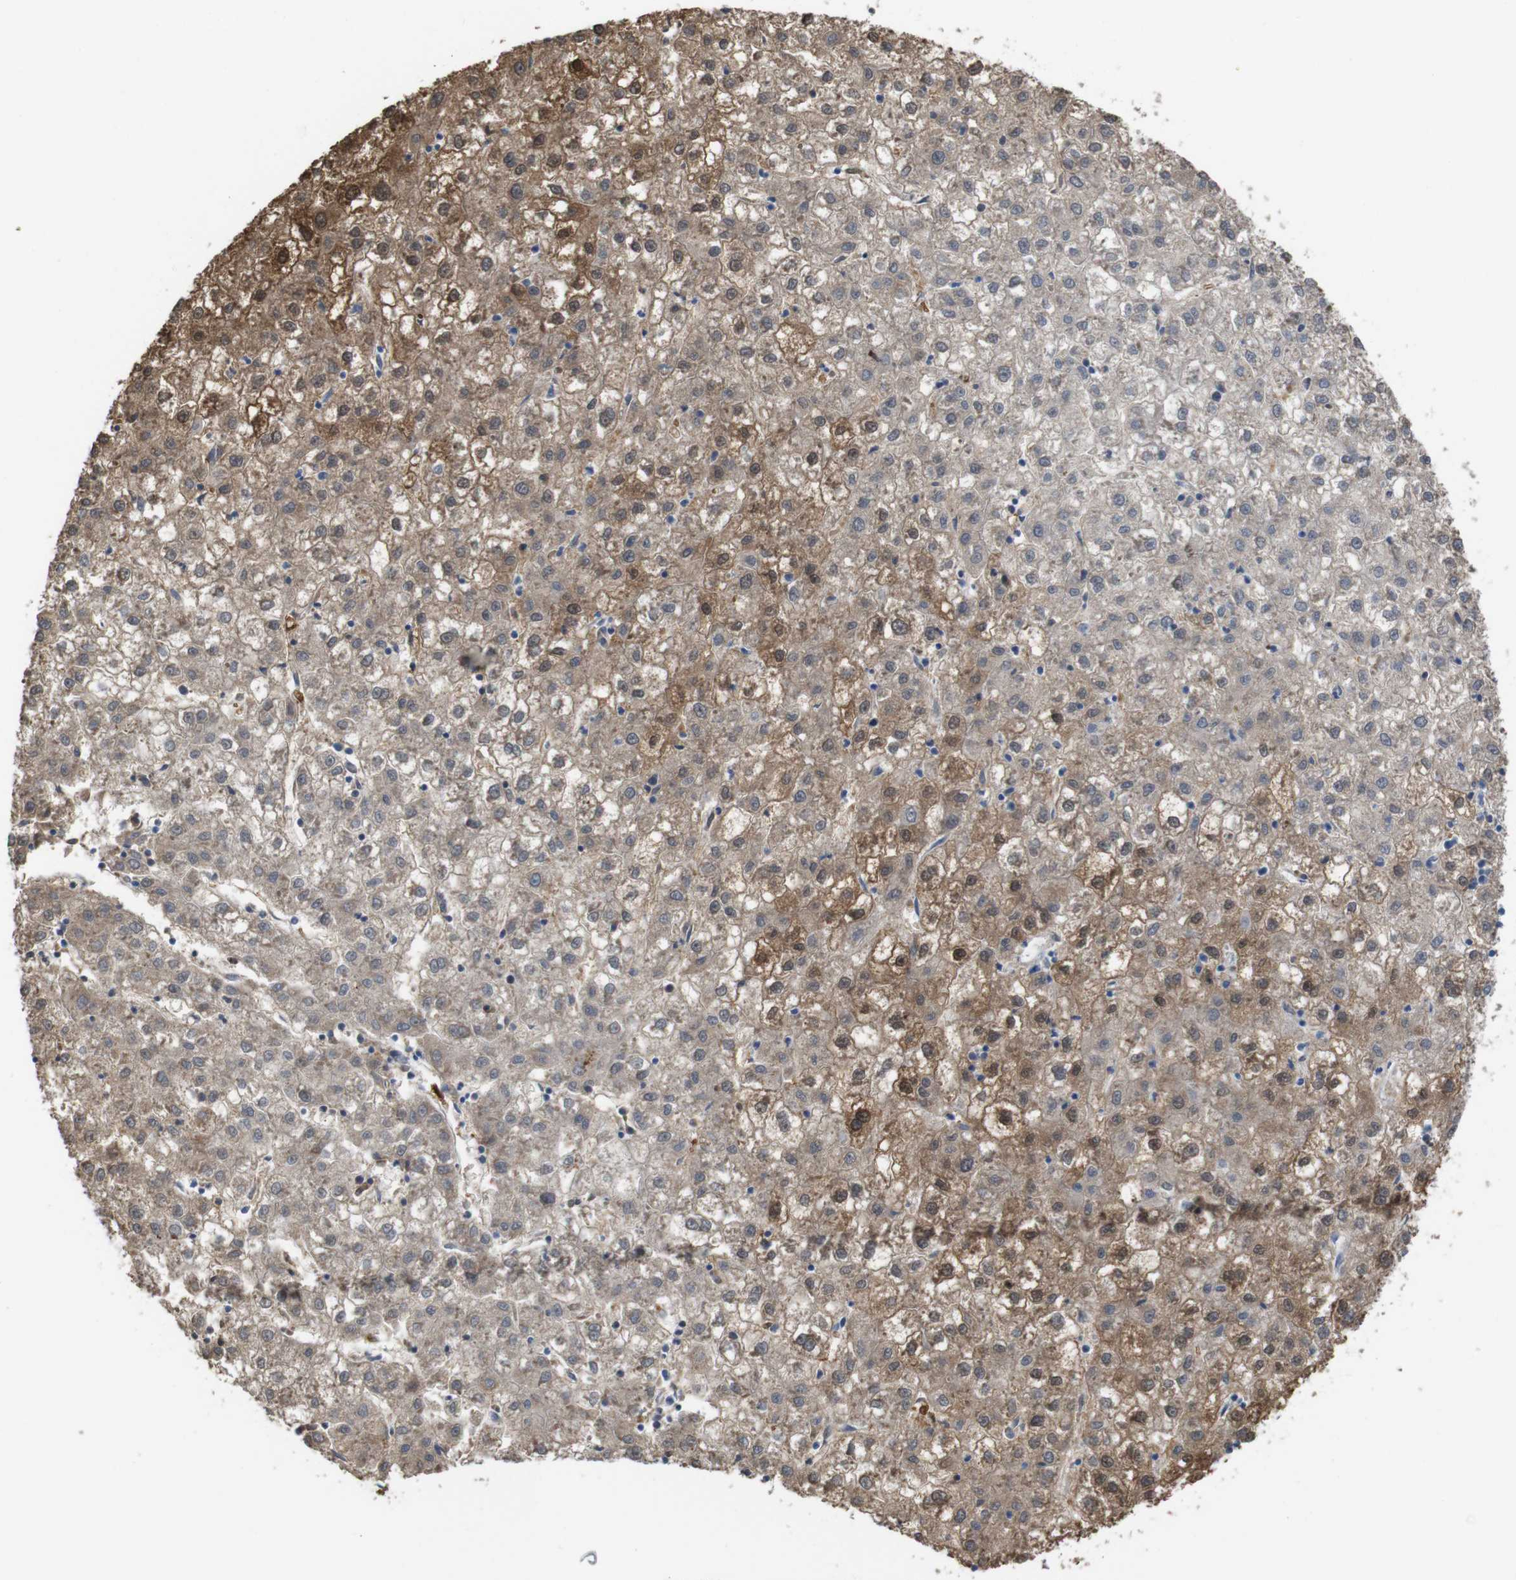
{"staining": {"intensity": "moderate", "quantity": ">75%", "location": "cytoplasmic/membranous,nuclear"}, "tissue": "liver cancer", "cell_type": "Tumor cells", "image_type": "cancer", "snomed": [{"axis": "morphology", "description": "Carcinoma, Hepatocellular, NOS"}, {"axis": "topography", "description": "Liver"}], "caption": "Liver cancer (hepatocellular carcinoma) stained with immunohistochemistry (IHC) reveals moderate cytoplasmic/membranous and nuclear staining in approximately >75% of tumor cells.", "gene": "PNMA8A", "patient": {"sex": "male", "age": 72}}